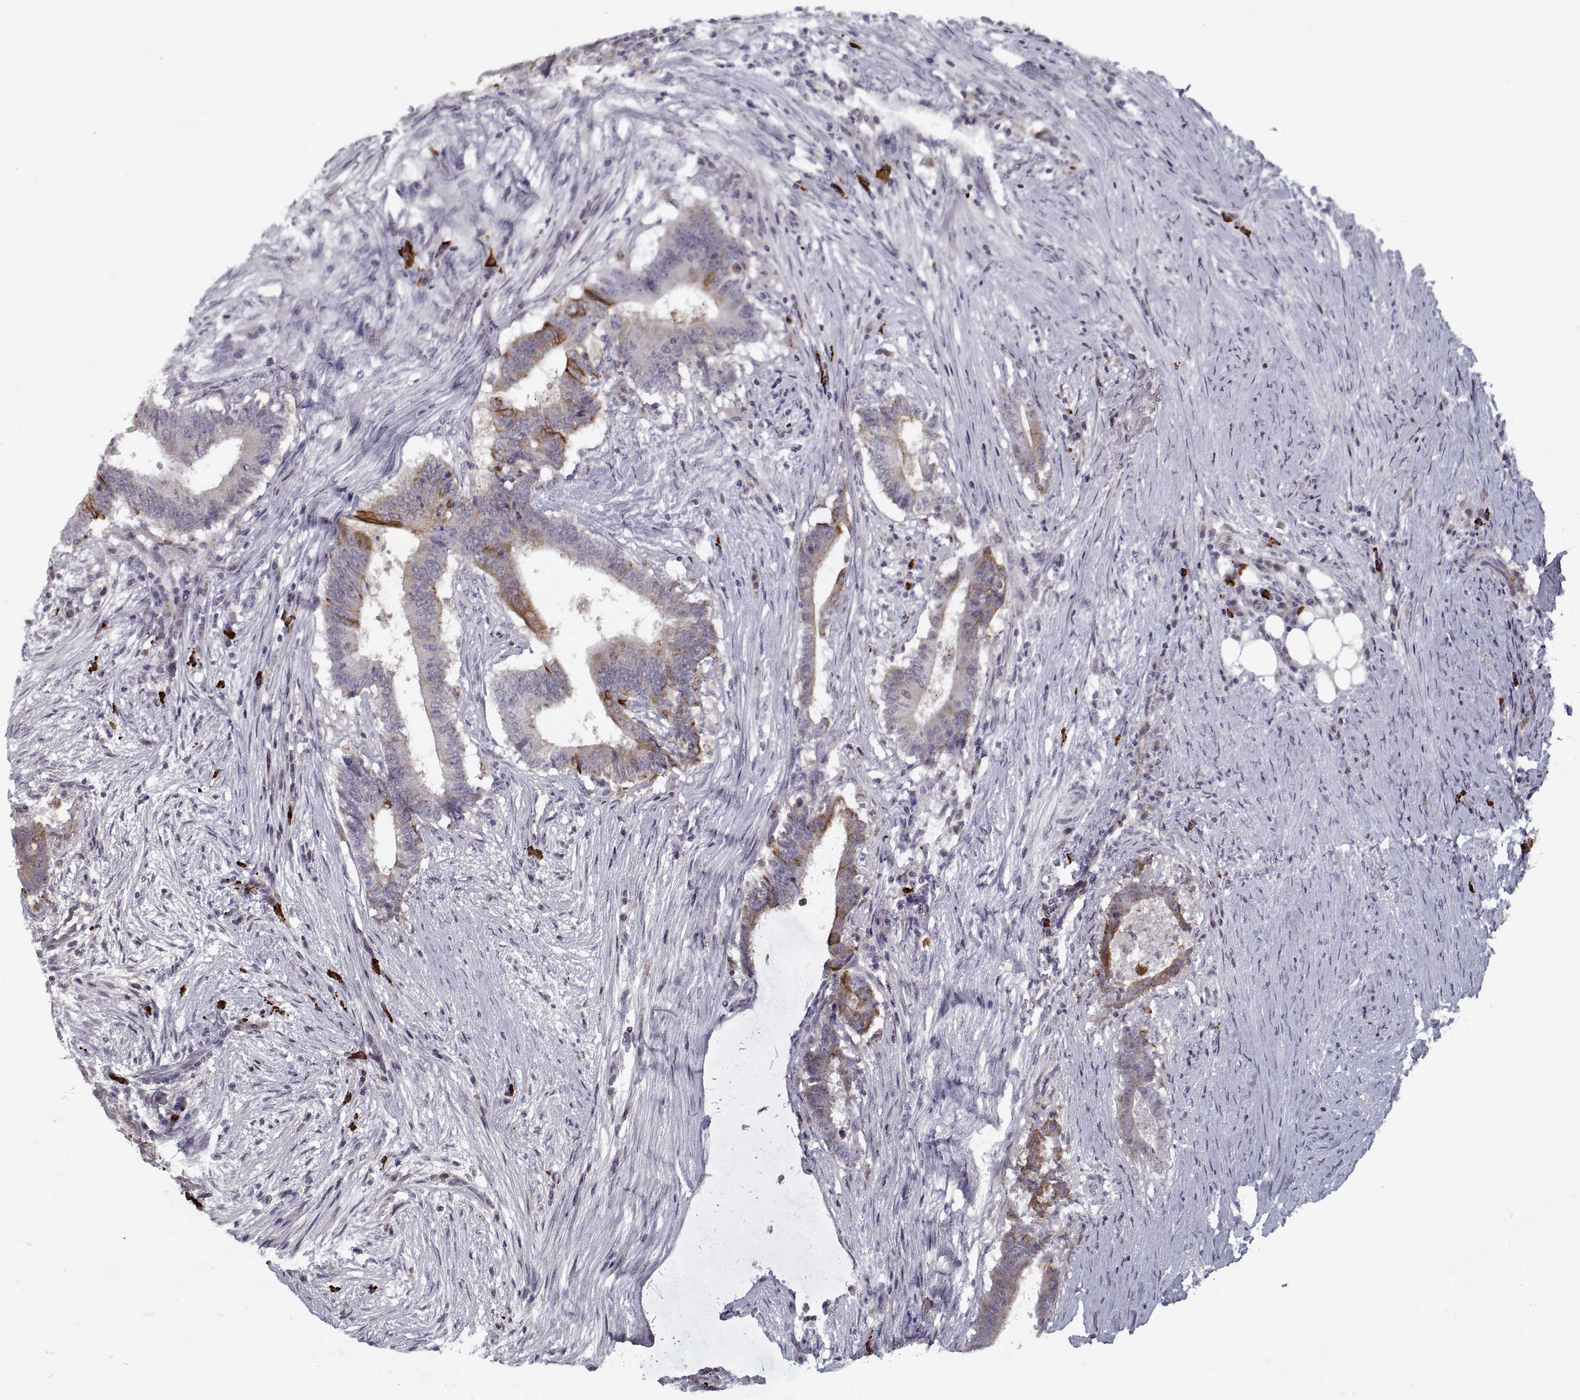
{"staining": {"intensity": "strong", "quantity": "<25%", "location": "cytoplasmic/membranous"}, "tissue": "colorectal cancer", "cell_type": "Tumor cells", "image_type": "cancer", "snomed": [{"axis": "morphology", "description": "Adenocarcinoma, NOS"}, {"axis": "topography", "description": "Colon"}], "caption": "Protein staining reveals strong cytoplasmic/membranous expression in about <25% of tumor cells in adenocarcinoma (colorectal).", "gene": "GAD2", "patient": {"sex": "female", "age": 43}}